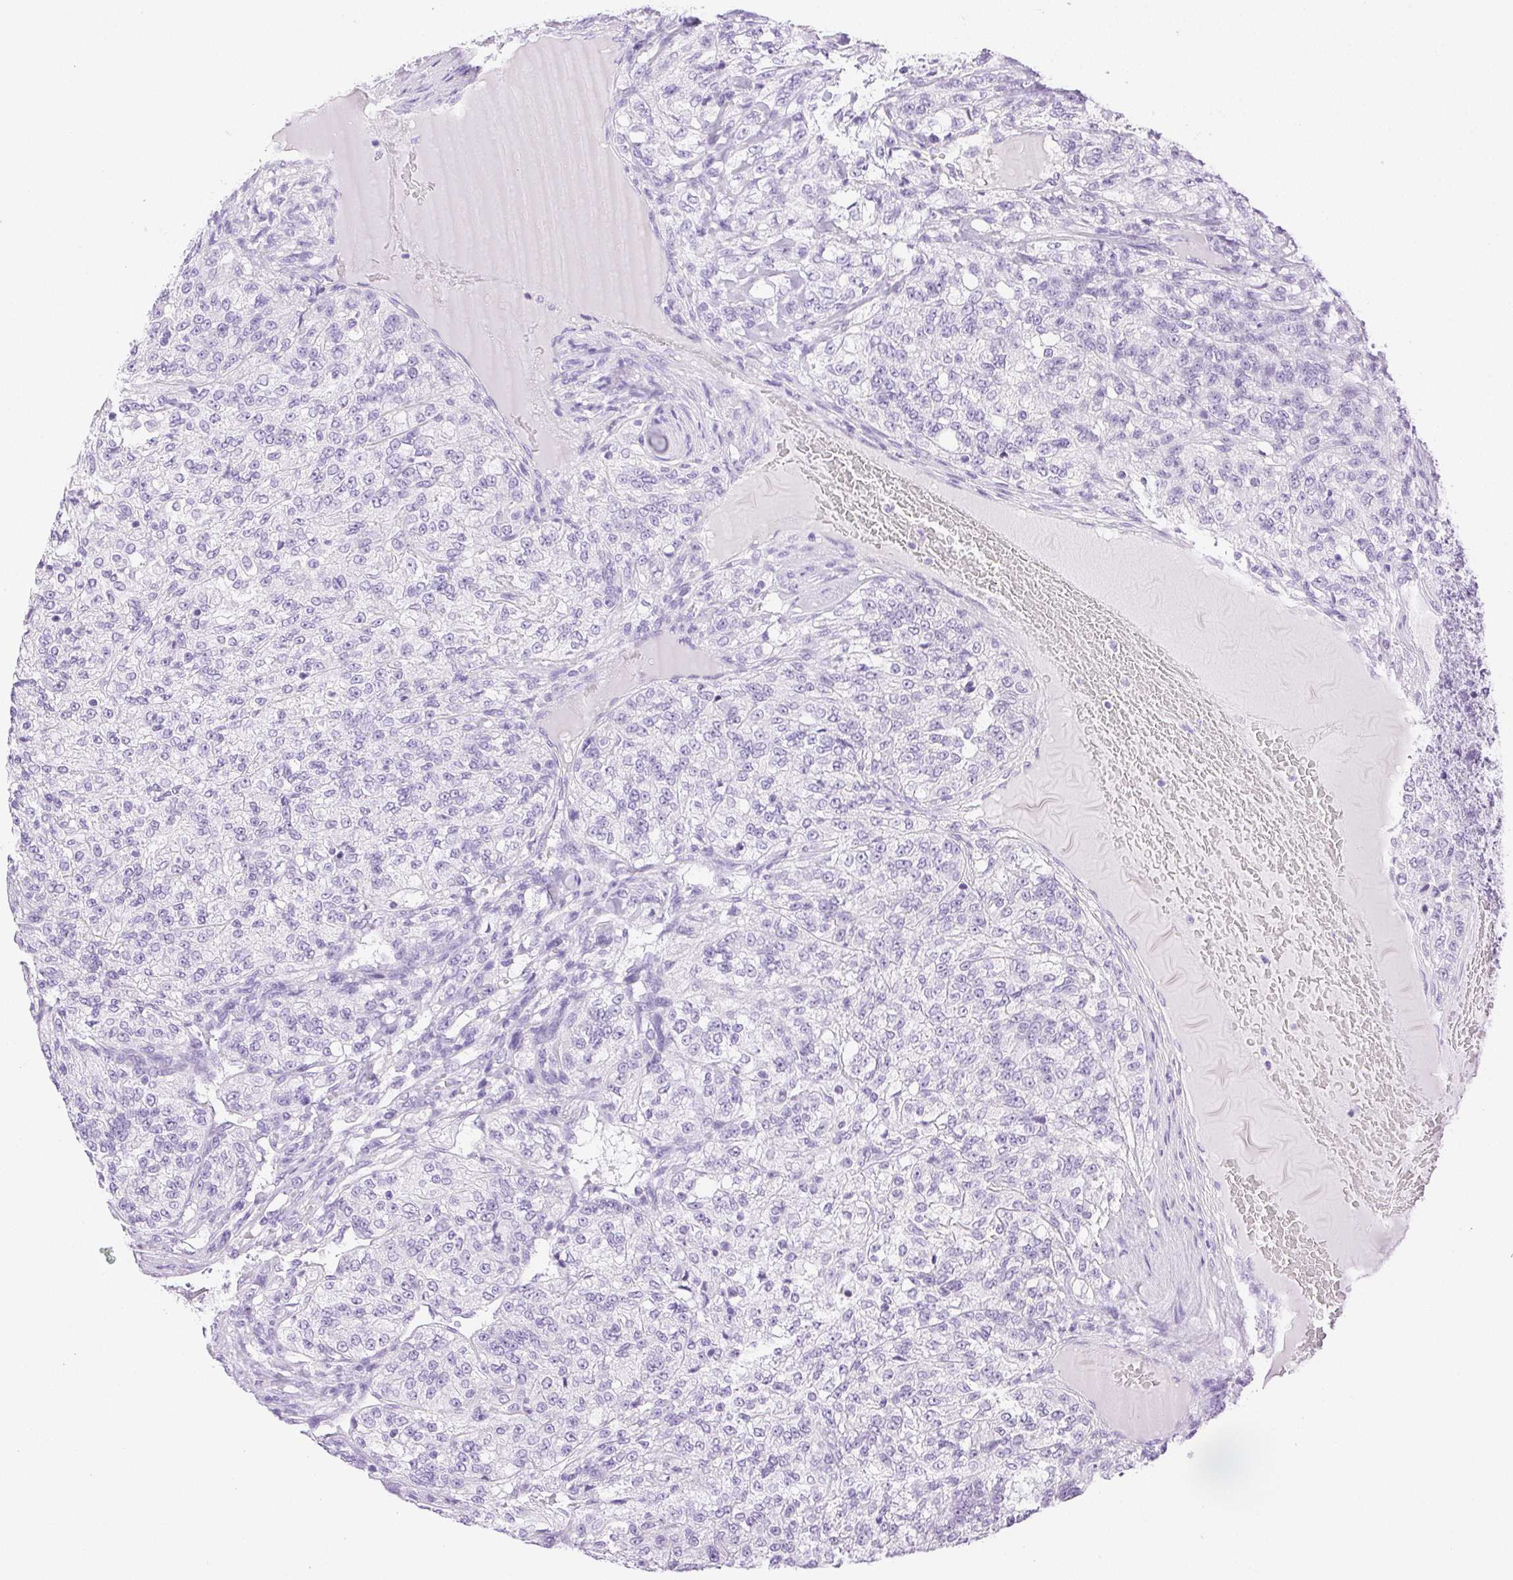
{"staining": {"intensity": "negative", "quantity": "none", "location": "none"}, "tissue": "renal cancer", "cell_type": "Tumor cells", "image_type": "cancer", "snomed": [{"axis": "morphology", "description": "Adenocarcinoma, NOS"}, {"axis": "topography", "description": "Kidney"}], "caption": "Immunohistochemistry photomicrograph of neoplastic tissue: human renal cancer (adenocarcinoma) stained with DAB demonstrates no significant protein positivity in tumor cells. The staining is performed using DAB brown chromogen with nuclei counter-stained in using hematoxylin.", "gene": "SPACA4", "patient": {"sex": "female", "age": 63}}